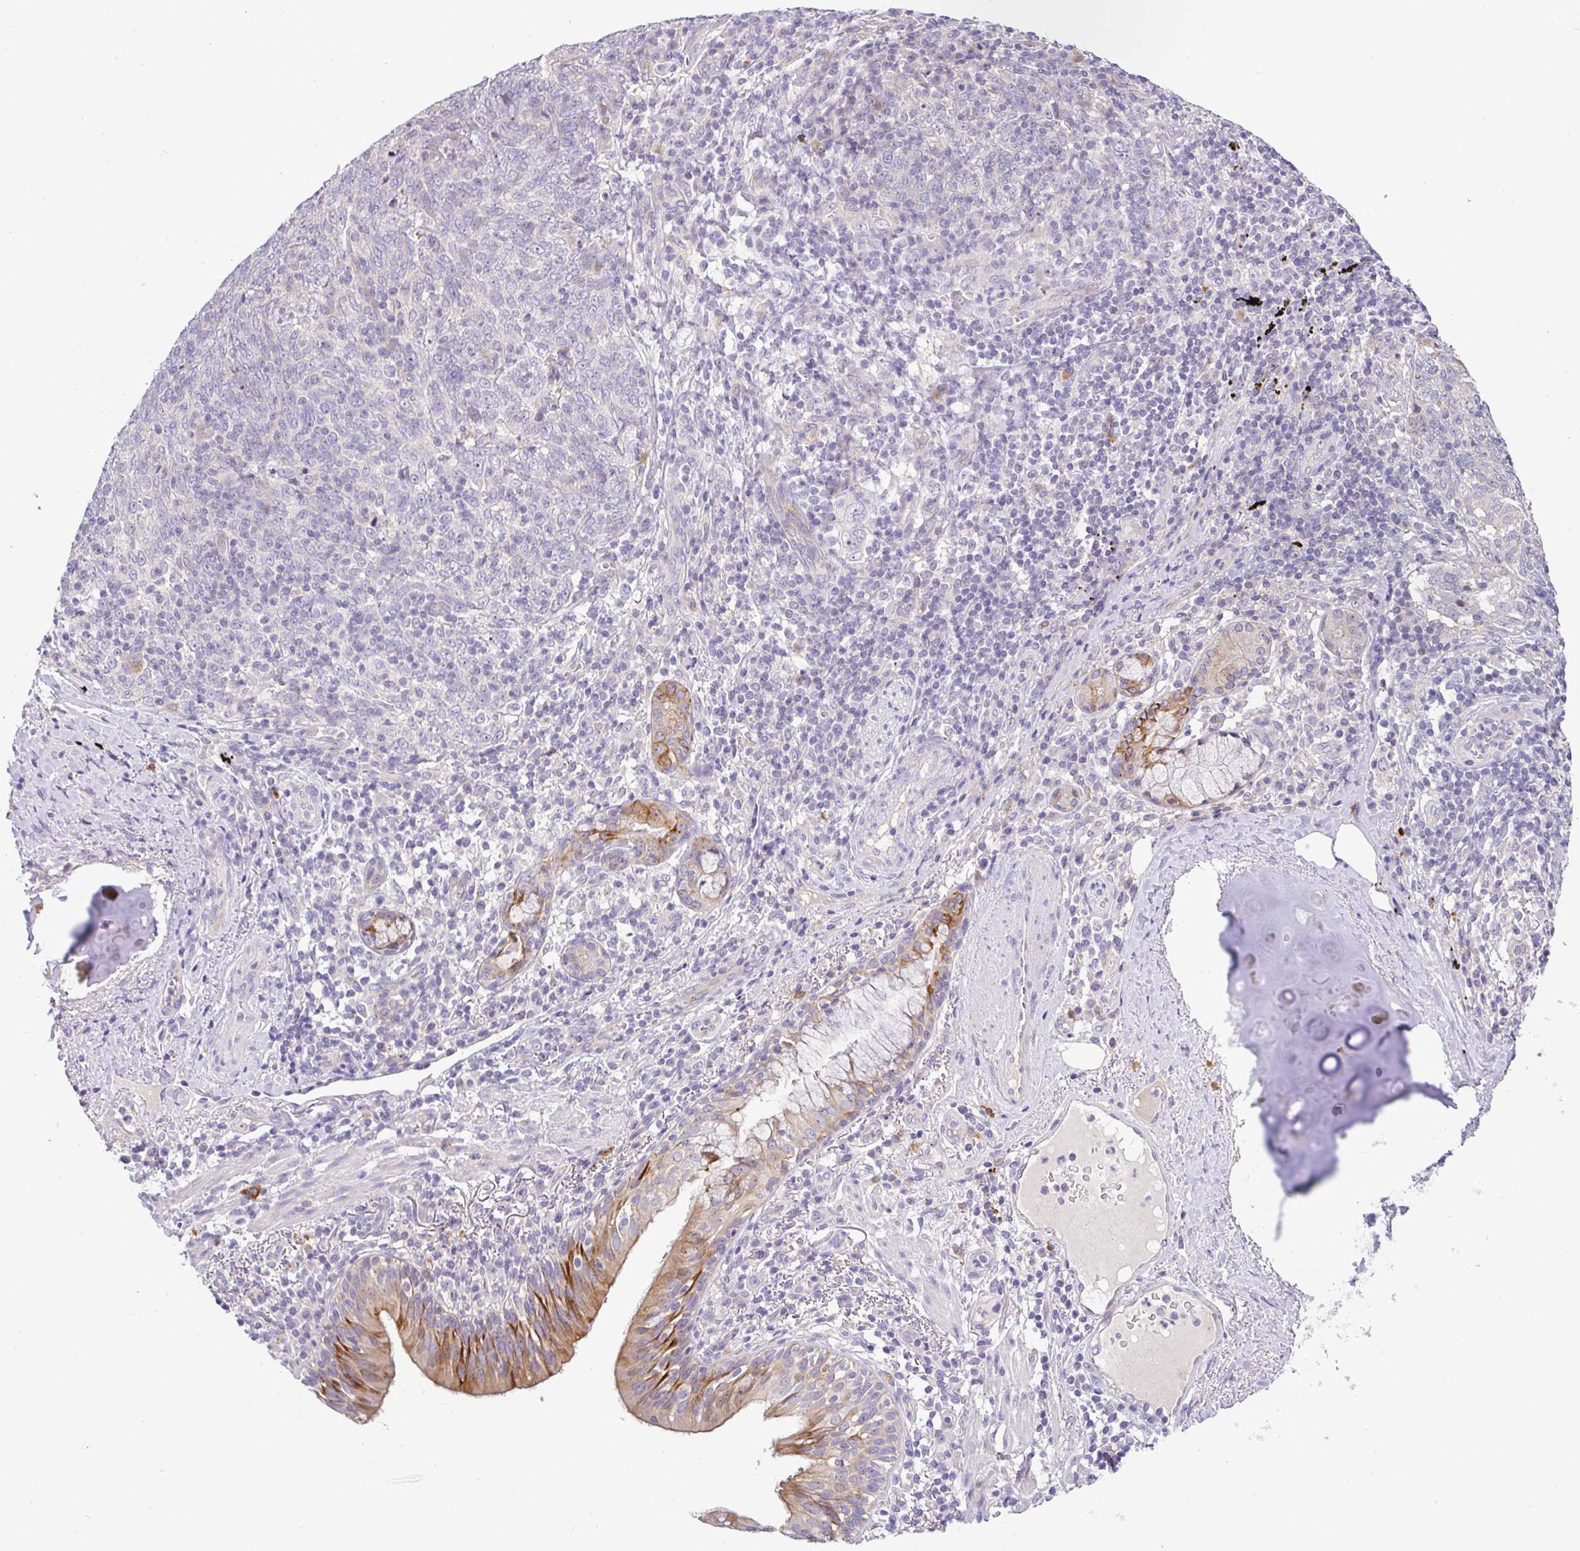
{"staining": {"intensity": "negative", "quantity": "none", "location": "none"}, "tissue": "lung cancer", "cell_type": "Tumor cells", "image_type": "cancer", "snomed": [{"axis": "morphology", "description": "Squamous cell carcinoma, NOS"}, {"axis": "topography", "description": "Lung"}], "caption": "There is no significant staining in tumor cells of lung cancer.", "gene": "EPN3", "patient": {"sex": "female", "age": 72}}